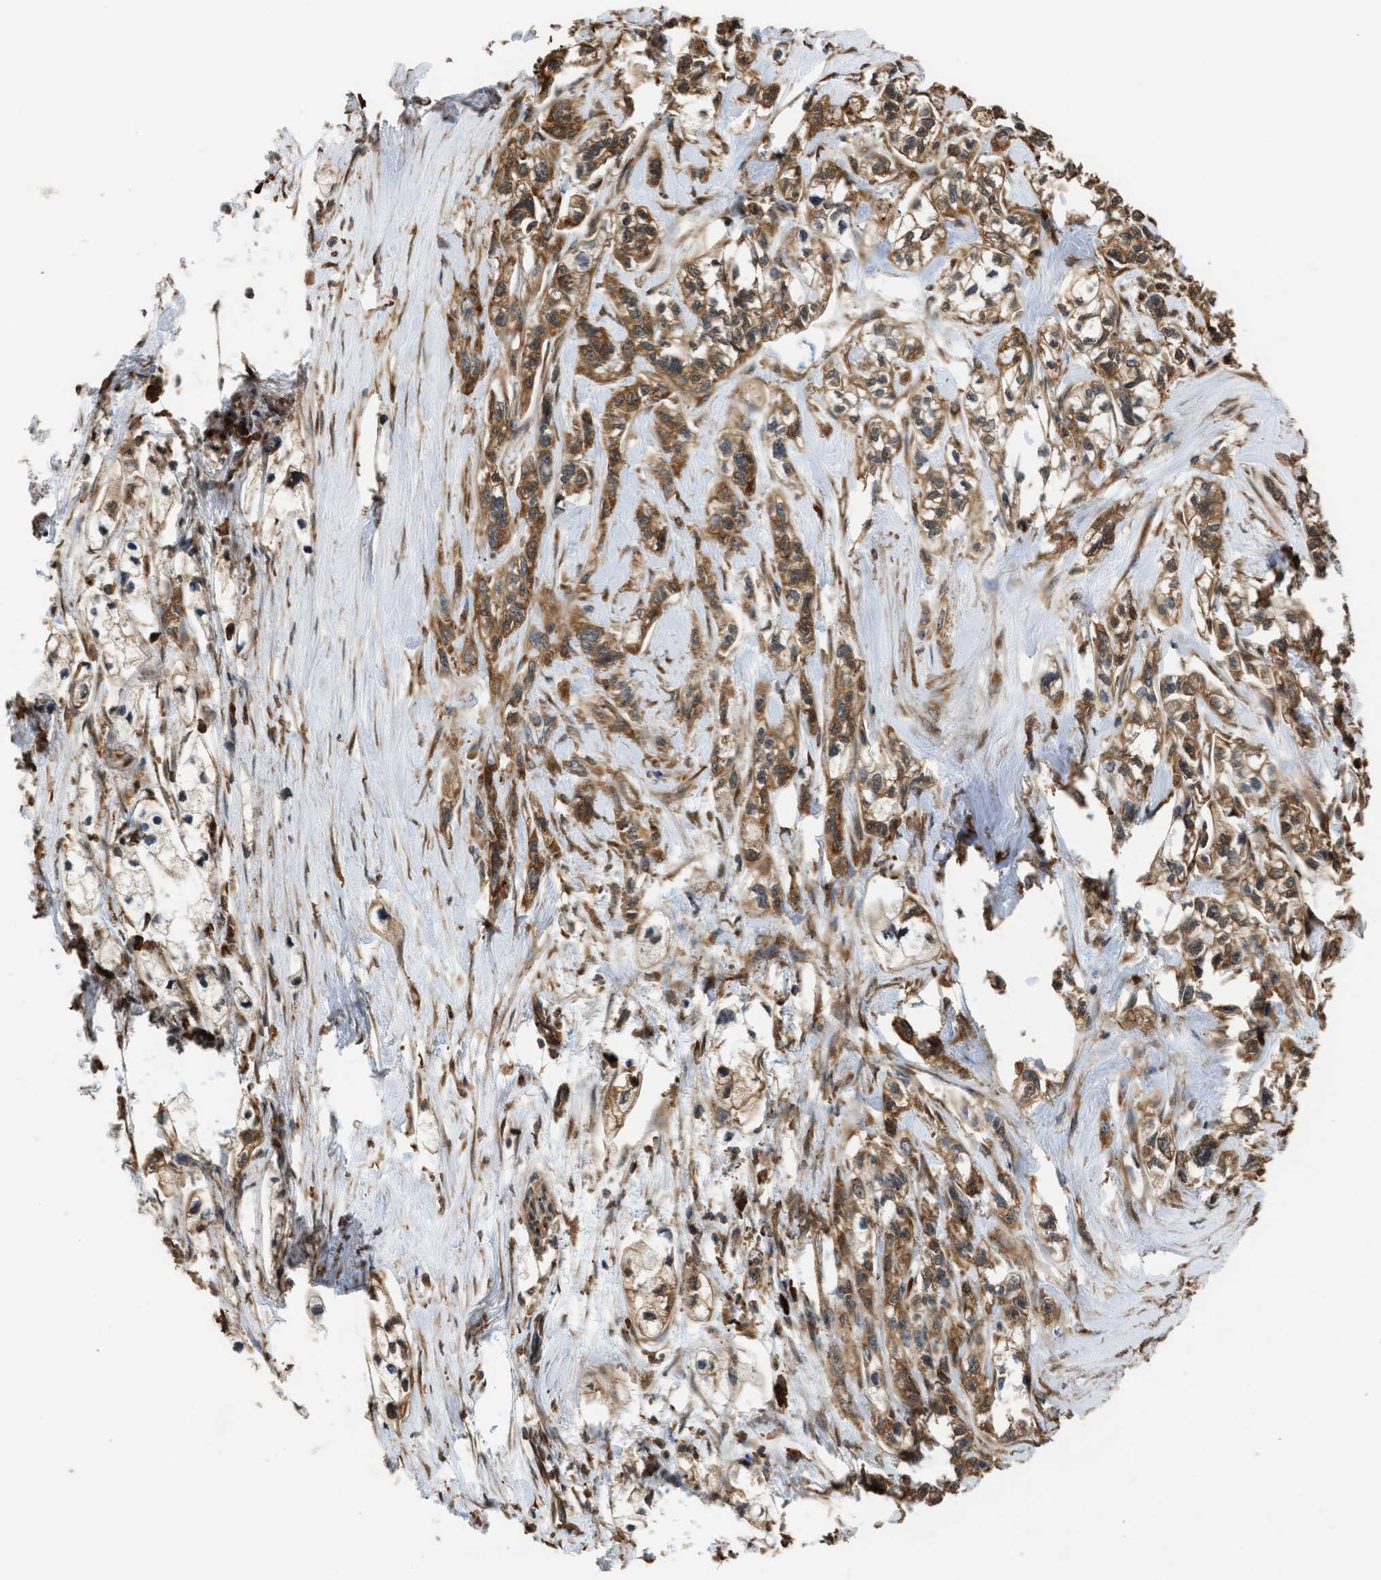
{"staining": {"intensity": "moderate", "quantity": ">75%", "location": "cytoplasmic/membranous"}, "tissue": "pancreatic cancer", "cell_type": "Tumor cells", "image_type": "cancer", "snomed": [{"axis": "morphology", "description": "Adenocarcinoma, NOS"}, {"axis": "topography", "description": "Pancreas"}], "caption": "Tumor cells demonstrate medium levels of moderate cytoplasmic/membranous expression in approximately >75% of cells in human pancreatic adenocarcinoma.", "gene": "SLC36A4", "patient": {"sex": "male", "age": 74}}